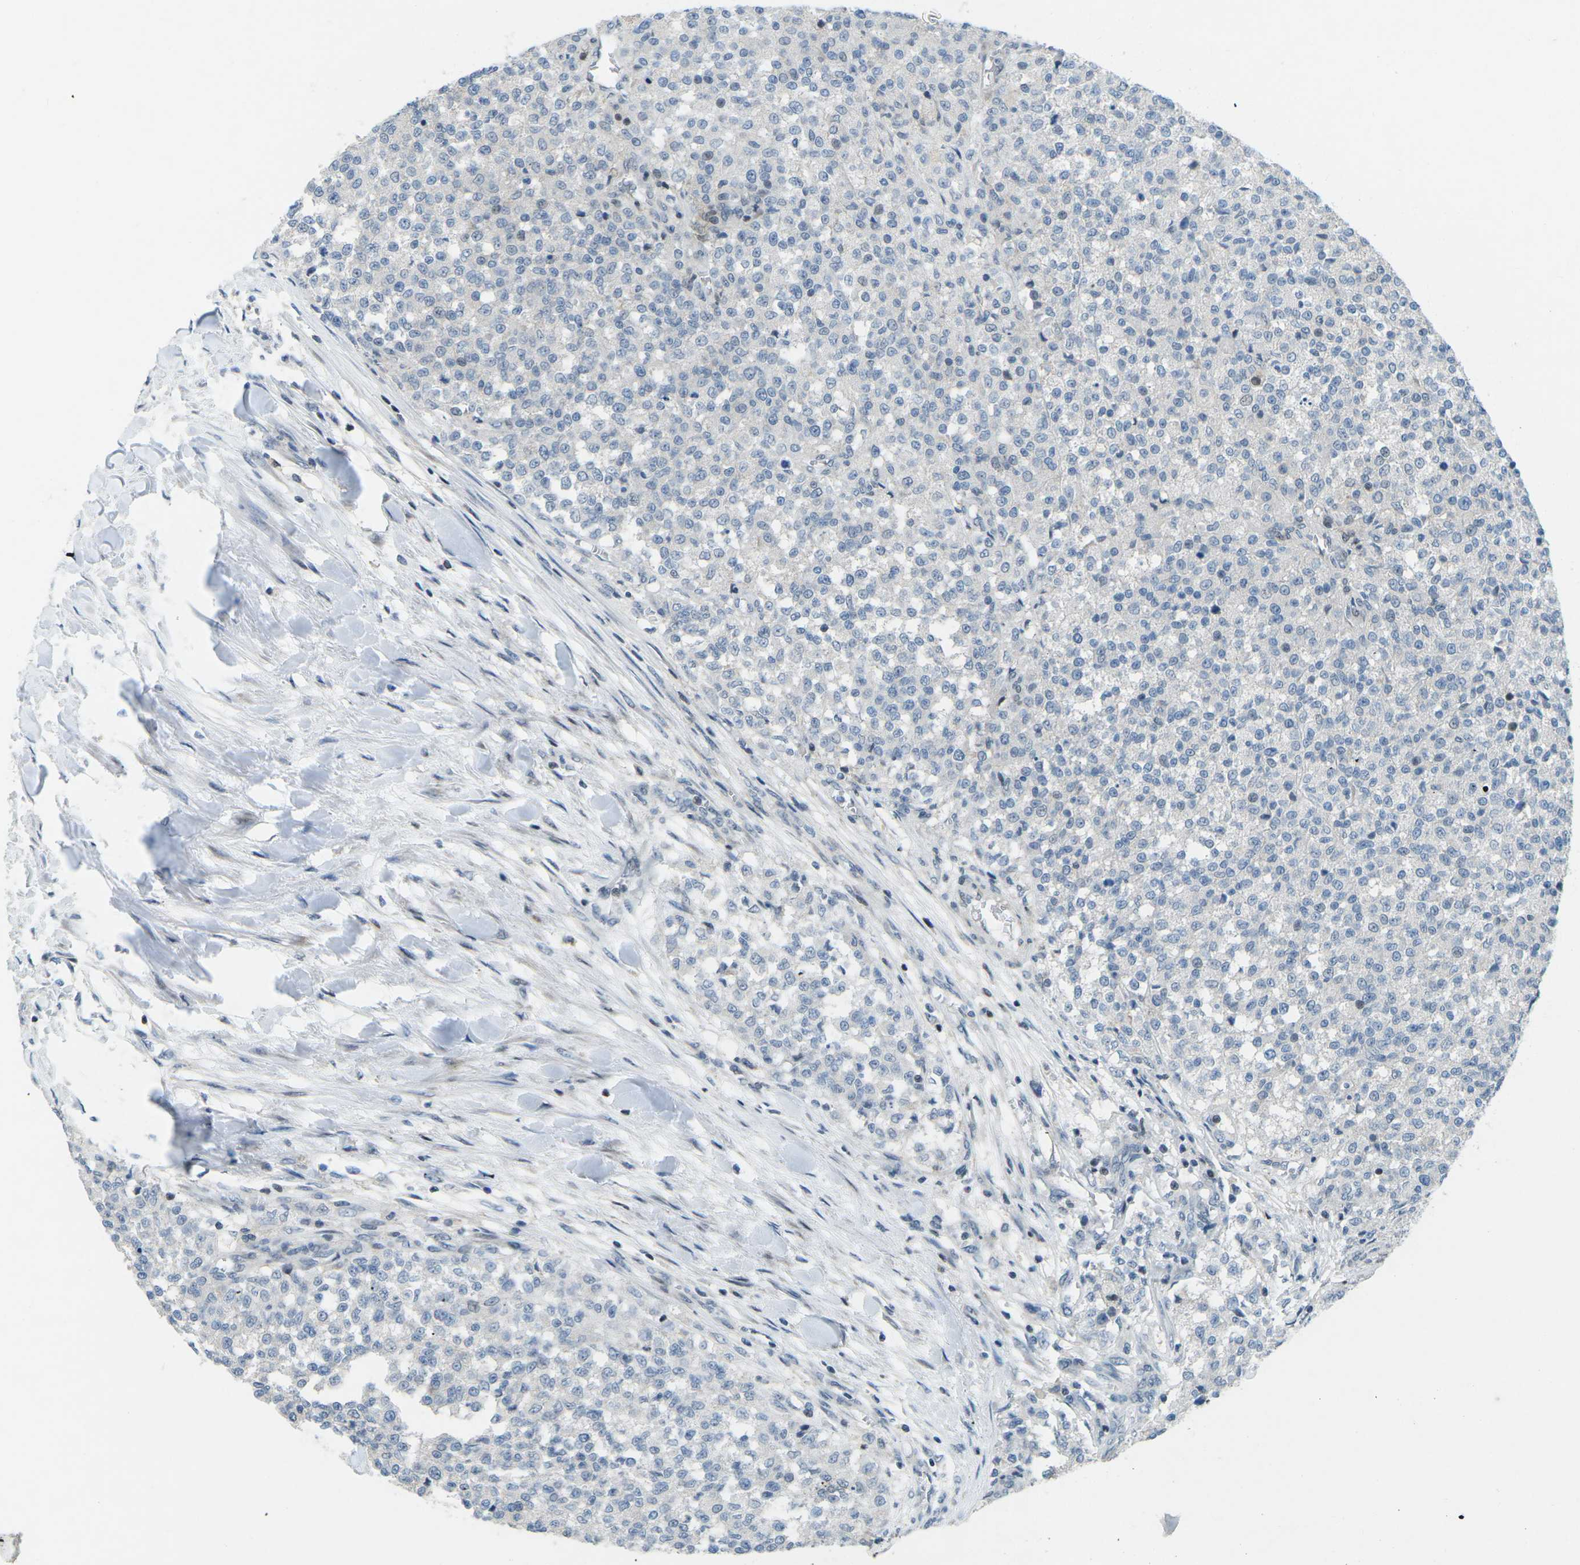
{"staining": {"intensity": "negative", "quantity": "none", "location": "none"}, "tissue": "testis cancer", "cell_type": "Tumor cells", "image_type": "cancer", "snomed": [{"axis": "morphology", "description": "Seminoma, NOS"}, {"axis": "topography", "description": "Testis"}], "caption": "Tumor cells show no significant staining in seminoma (testis).", "gene": "MBNL1", "patient": {"sex": "male", "age": 59}}